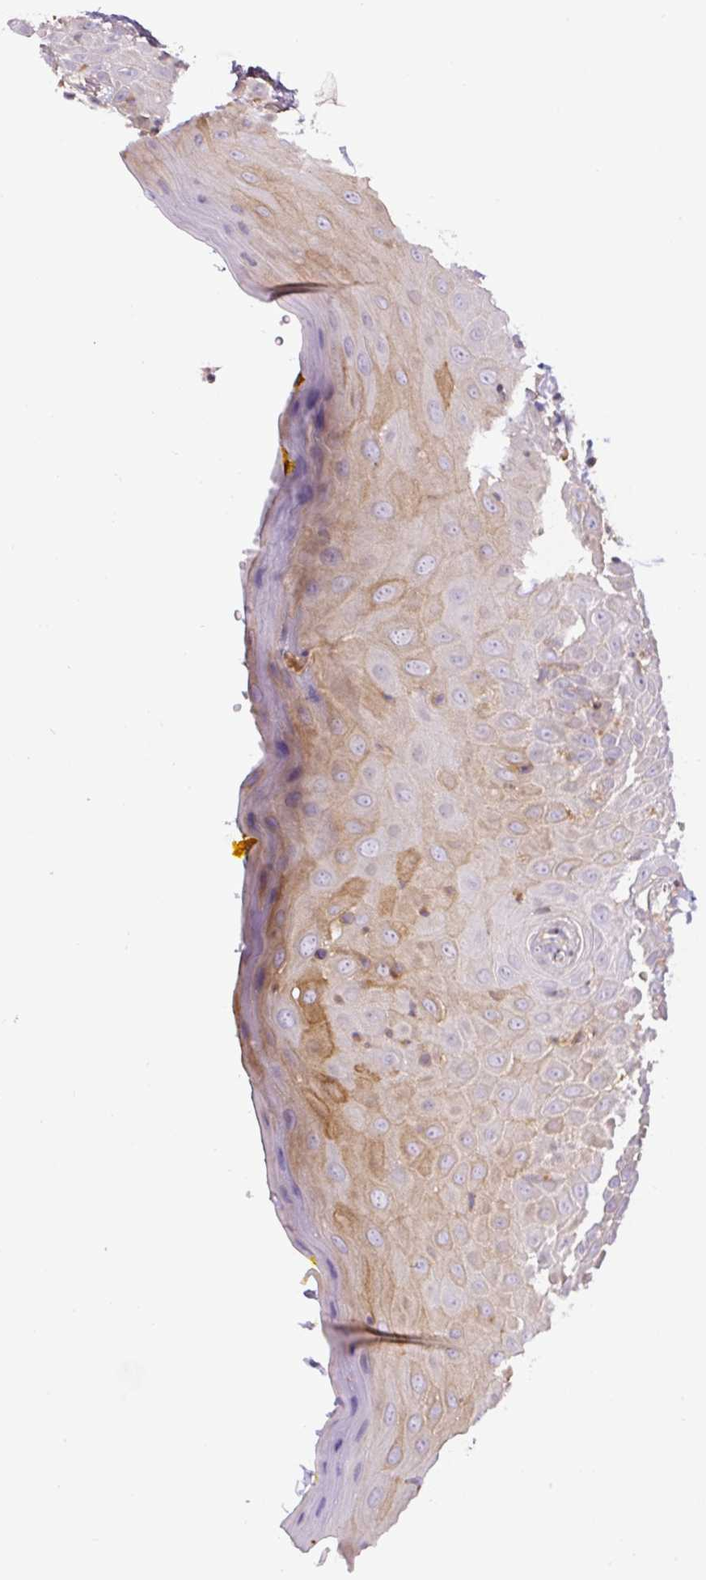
{"staining": {"intensity": "strong", "quantity": "25%-75%", "location": "cytoplasmic/membranous"}, "tissue": "oral mucosa", "cell_type": "Squamous epithelial cells", "image_type": "normal", "snomed": [{"axis": "morphology", "description": "Normal tissue, NOS"}, {"axis": "morphology", "description": "Squamous cell carcinoma, NOS"}, {"axis": "topography", "description": "Oral tissue"}, {"axis": "topography", "description": "Tounge, NOS"}, {"axis": "topography", "description": "Head-Neck"}], "caption": "Squamous epithelial cells display strong cytoplasmic/membranous positivity in approximately 25%-75% of cells in benign oral mucosa. (Stains: DAB in brown, nuclei in blue, Microscopy: brightfield microscopy at high magnification).", "gene": "CCDC28A", "patient": {"sex": "male", "age": 76}}